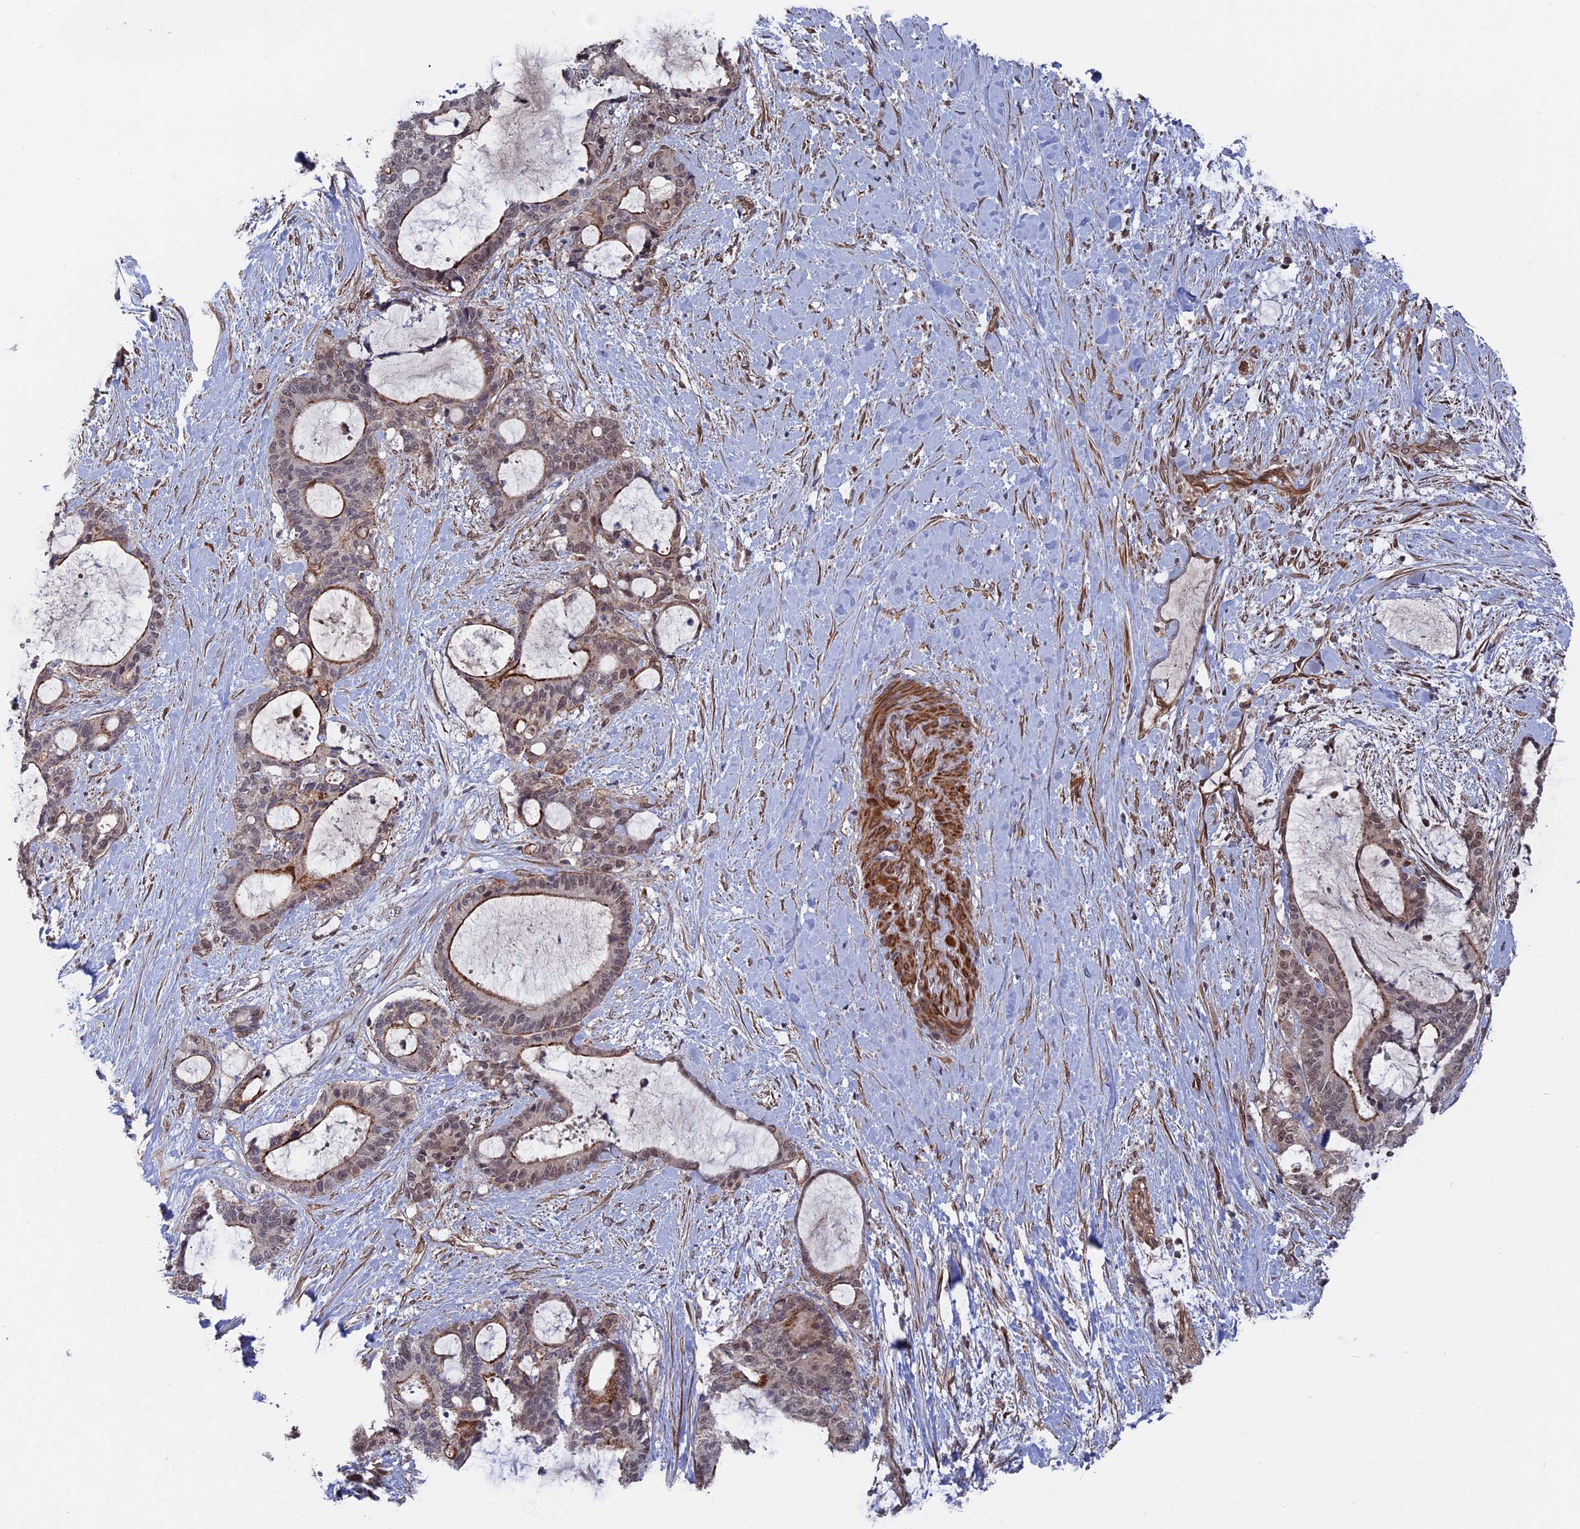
{"staining": {"intensity": "moderate", "quantity": "25%-75%", "location": "cytoplasmic/membranous,nuclear"}, "tissue": "liver cancer", "cell_type": "Tumor cells", "image_type": "cancer", "snomed": [{"axis": "morphology", "description": "Normal tissue, NOS"}, {"axis": "morphology", "description": "Cholangiocarcinoma"}, {"axis": "topography", "description": "Liver"}, {"axis": "topography", "description": "Peripheral nerve tissue"}], "caption": "Protein expression by IHC demonstrates moderate cytoplasmic/membranous and nuclear positivity in approximately 25%-75% of tumor cells in liver cholangiocarcinoma. (DAB (3,3'-diaminobenzidine) IHC, brown staining for protein, blue staining for nuclei).", "gene": "NOSIP", "patient": {"sex": "female", "age": 73}}